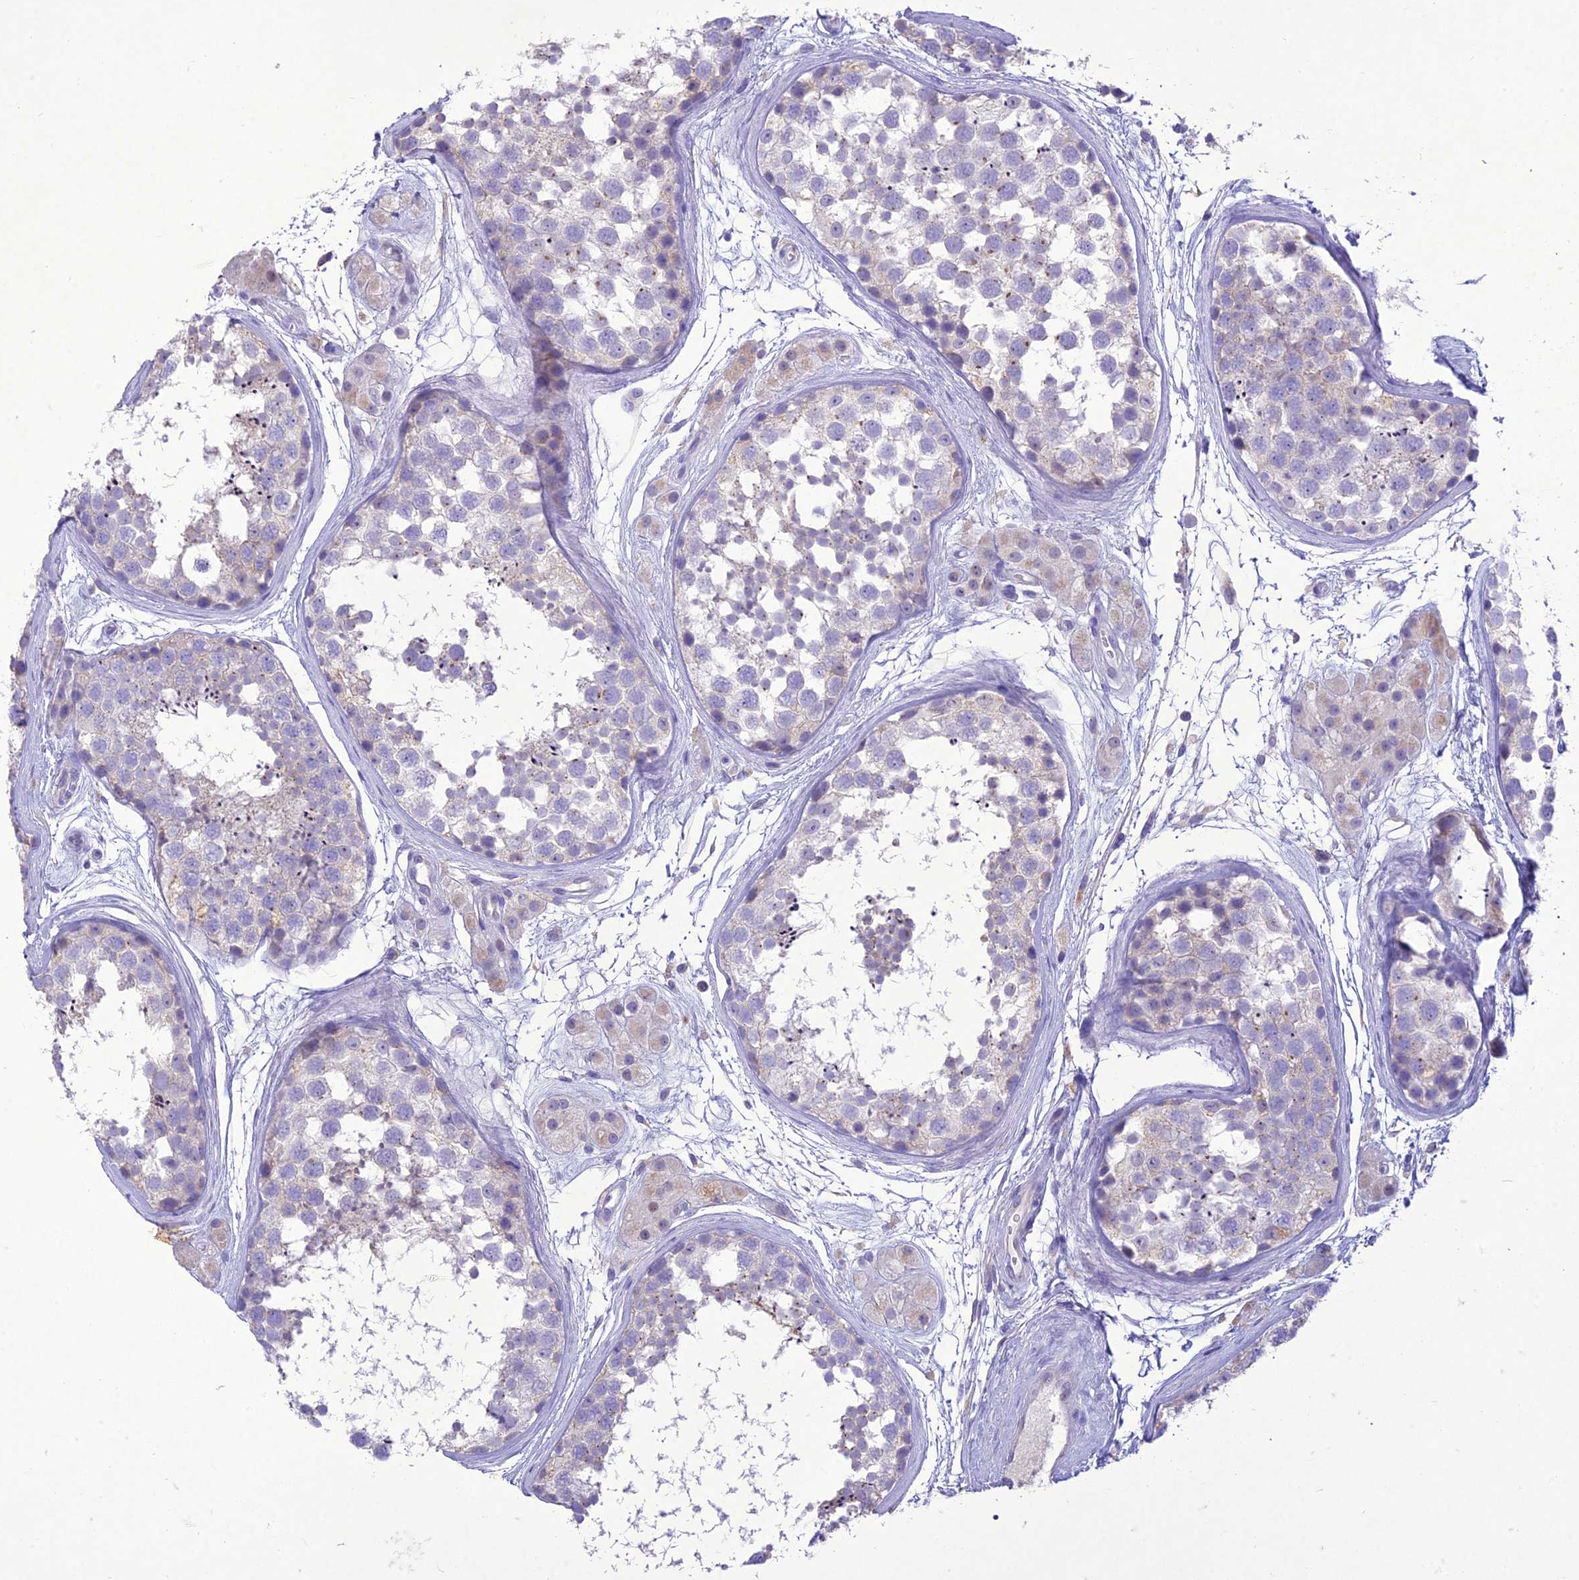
{"staining": {"intensity": "negative", "quantity": "none", "location": "none"}, "tissue": "testis", "cell_type": "Cells in seminiferous ducts", "image_type": "normal", "snomed": [{"axis": "morphology", "description": "Normal tissue, NOS"}, {"axis": "topography", "description": "Testis"}], "caption": "Testis was stained to show a protein in brown. There is no significant positivity in cells in seminiferous ducts. (Brightfield microscopy of DAB IHC at high magnification).", "gene": "SLC13A5", "patient": {"sex": "male", "age": 56}}